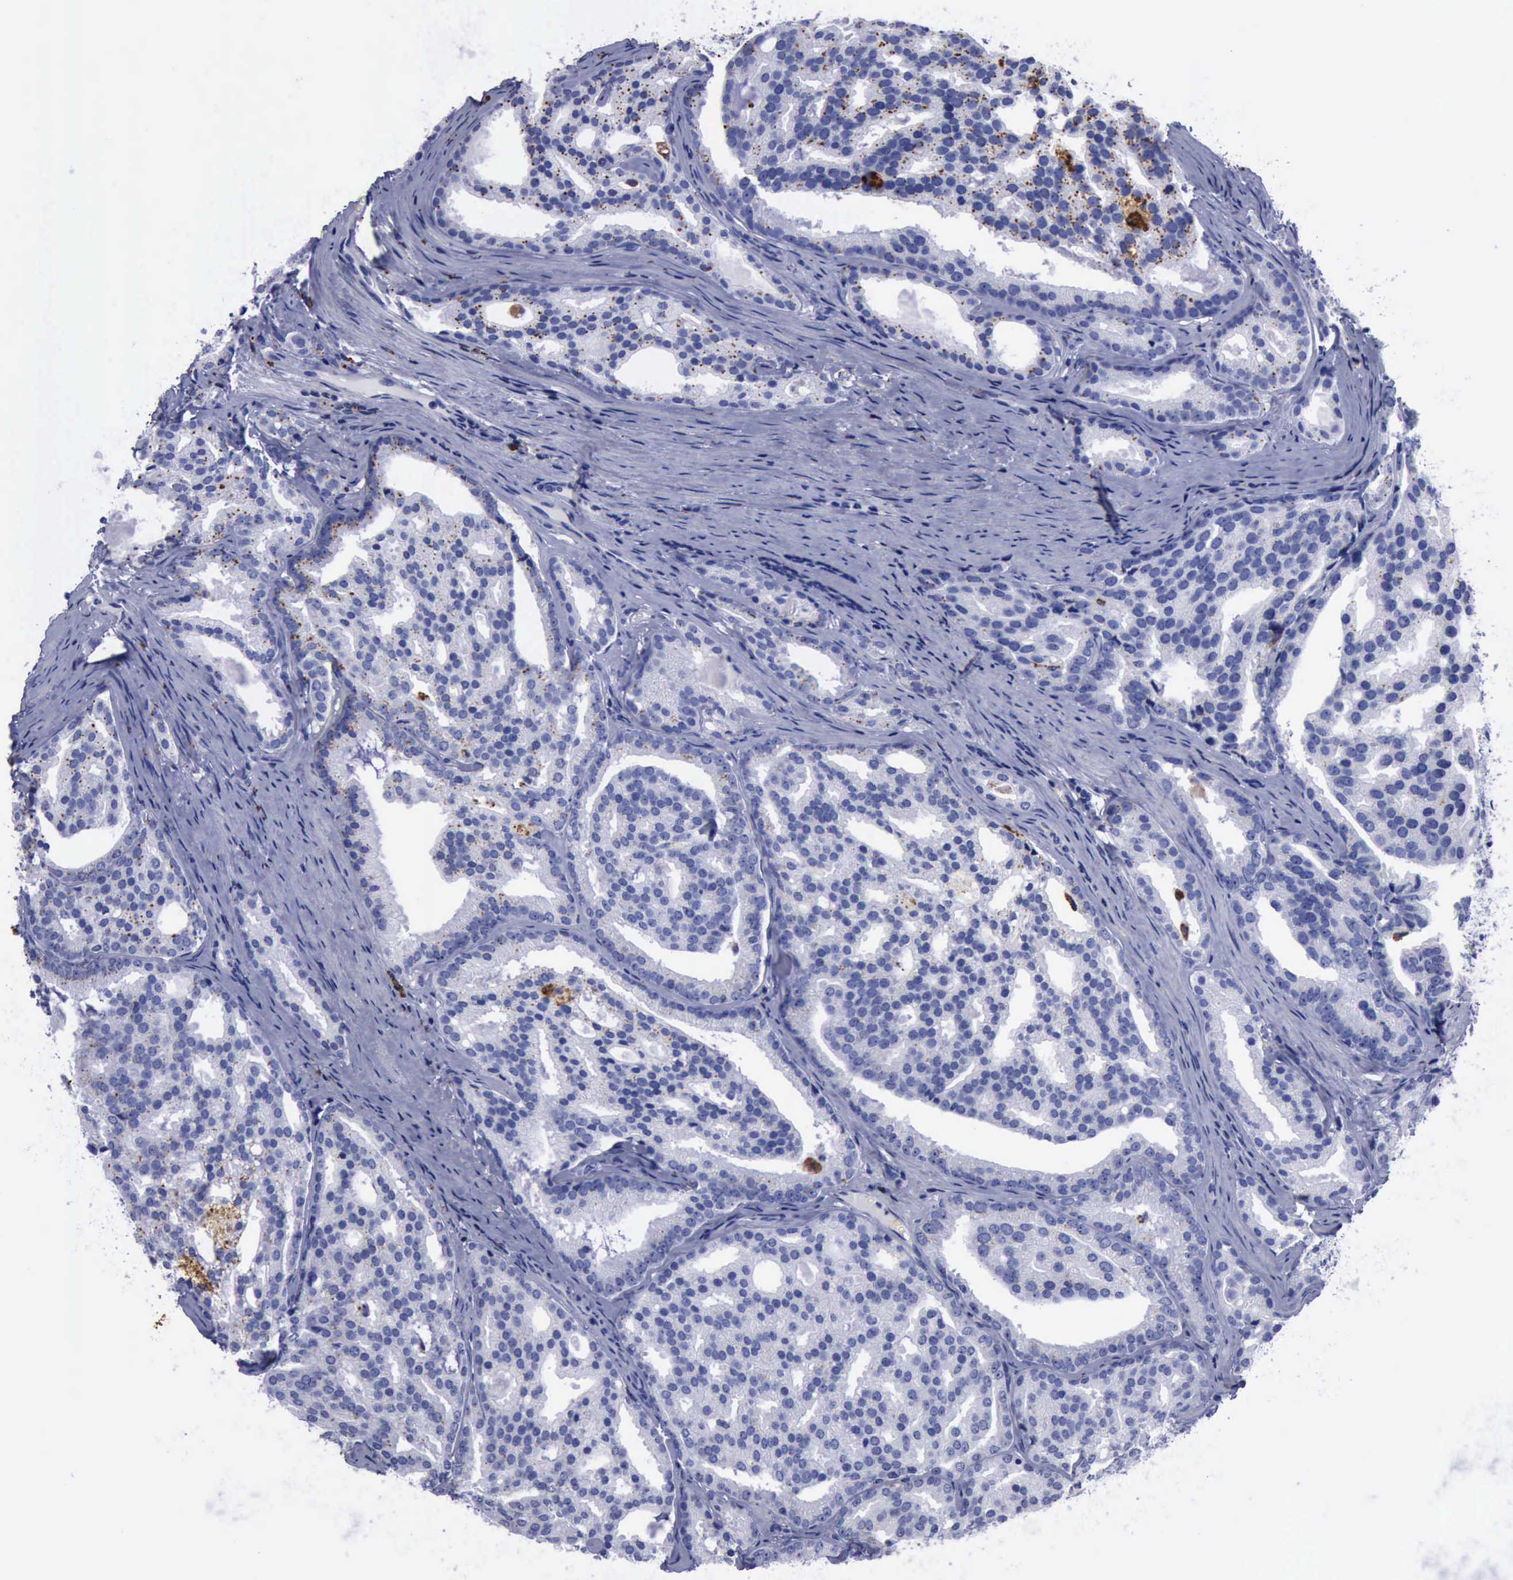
{"staining": {"intensity": "weak", "quantity": "<25%", "location": "cytoplasmic/membranous"}, "tissue": "prostate cancer", "cell_type": "Tumor cells", "image_type": "cancer", "snomed": [{"axis": "morphology", "description": "Adenocarcinoma, High grade"}, {"axis": "topography", "description": "Prostate"}], "caption": "IHC image of neoplastic tissue: human prostate high-grade adenocarcinoma stained with DAB (3,3'-diaminobenzidine) exhibits no significant protein positivity in tumor cells. Nuclei are stained in blue.", "gene": "CTSD", "patient": {"sex": "male", "age": 64}}